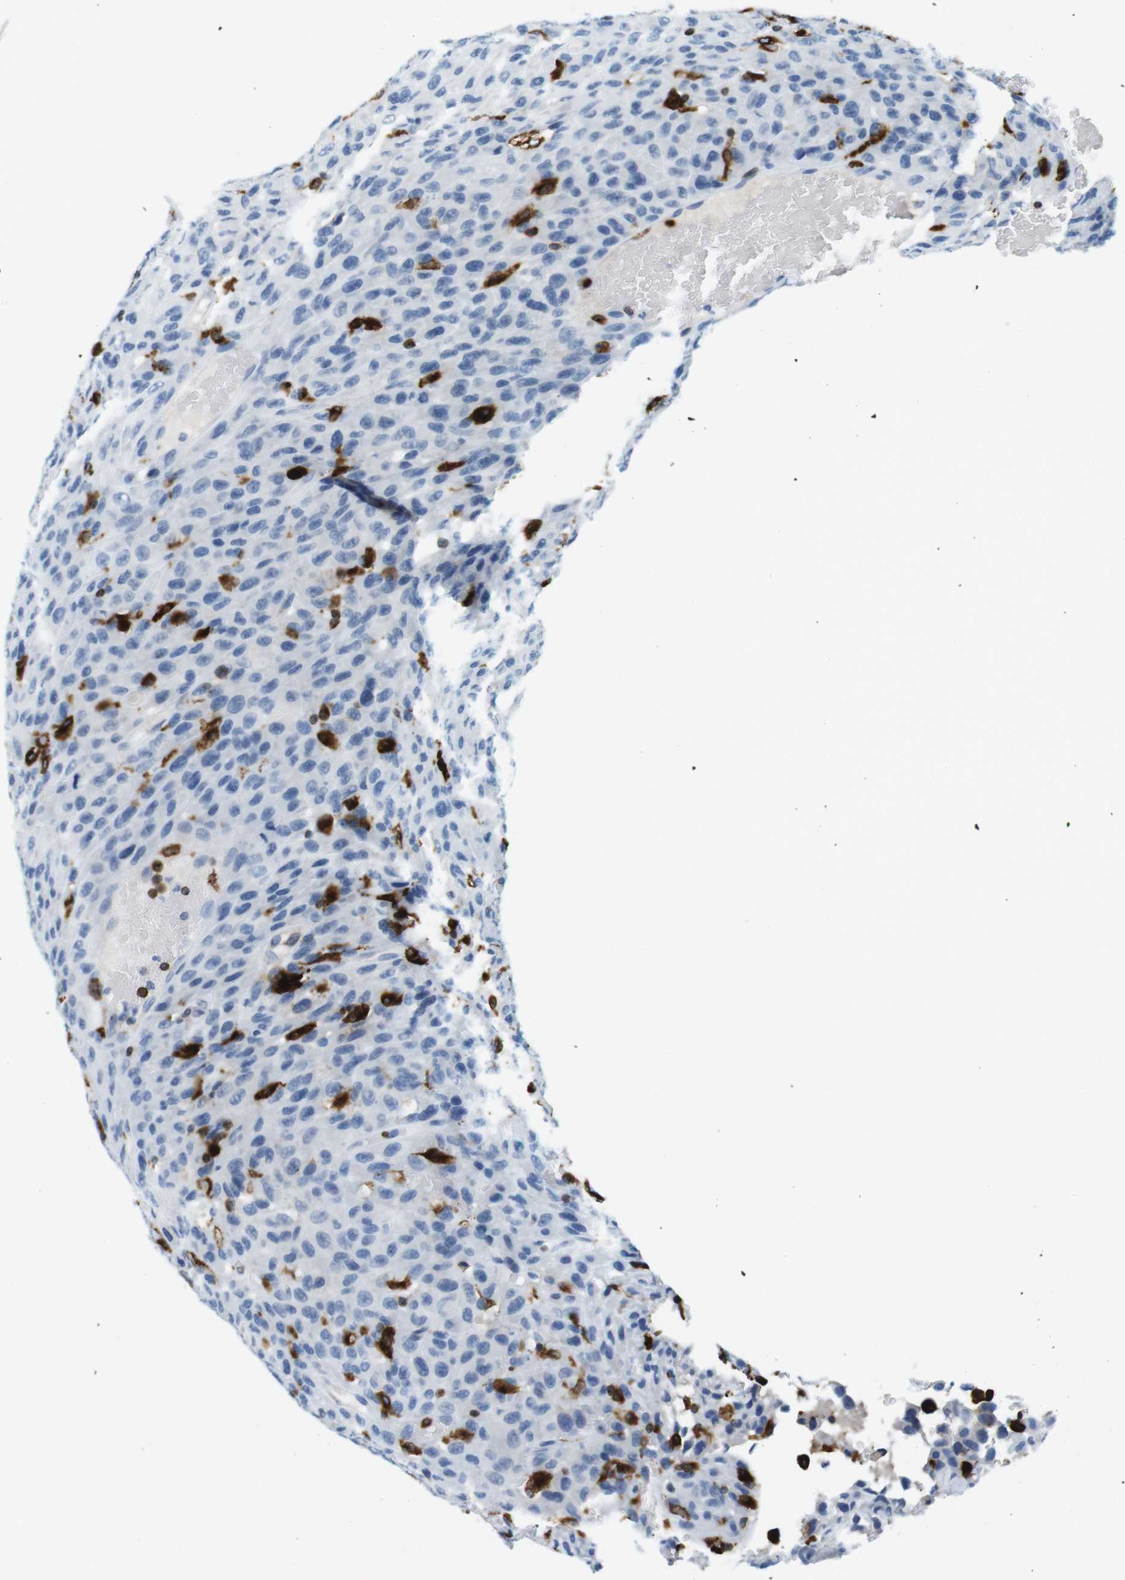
{"staining": {"intensity": "negative", "quantity": "none", "location": "none"}, "tissue": "urothelial cancer", "cell_type": "Tumor cells", "image_type": "cancer", "snomed": [{"axis": "morphology", "description": "Urothelial carcinoma, High grade"}, {"axis": "topography", "description": "Urinary bladder"}], "caption": "Protein analysis of high-grade urothelial carcinoma demonstrates no significant staining in tumor cells.", "gene": "CIITA", "patient": {"sex": "male", "age": 66}}